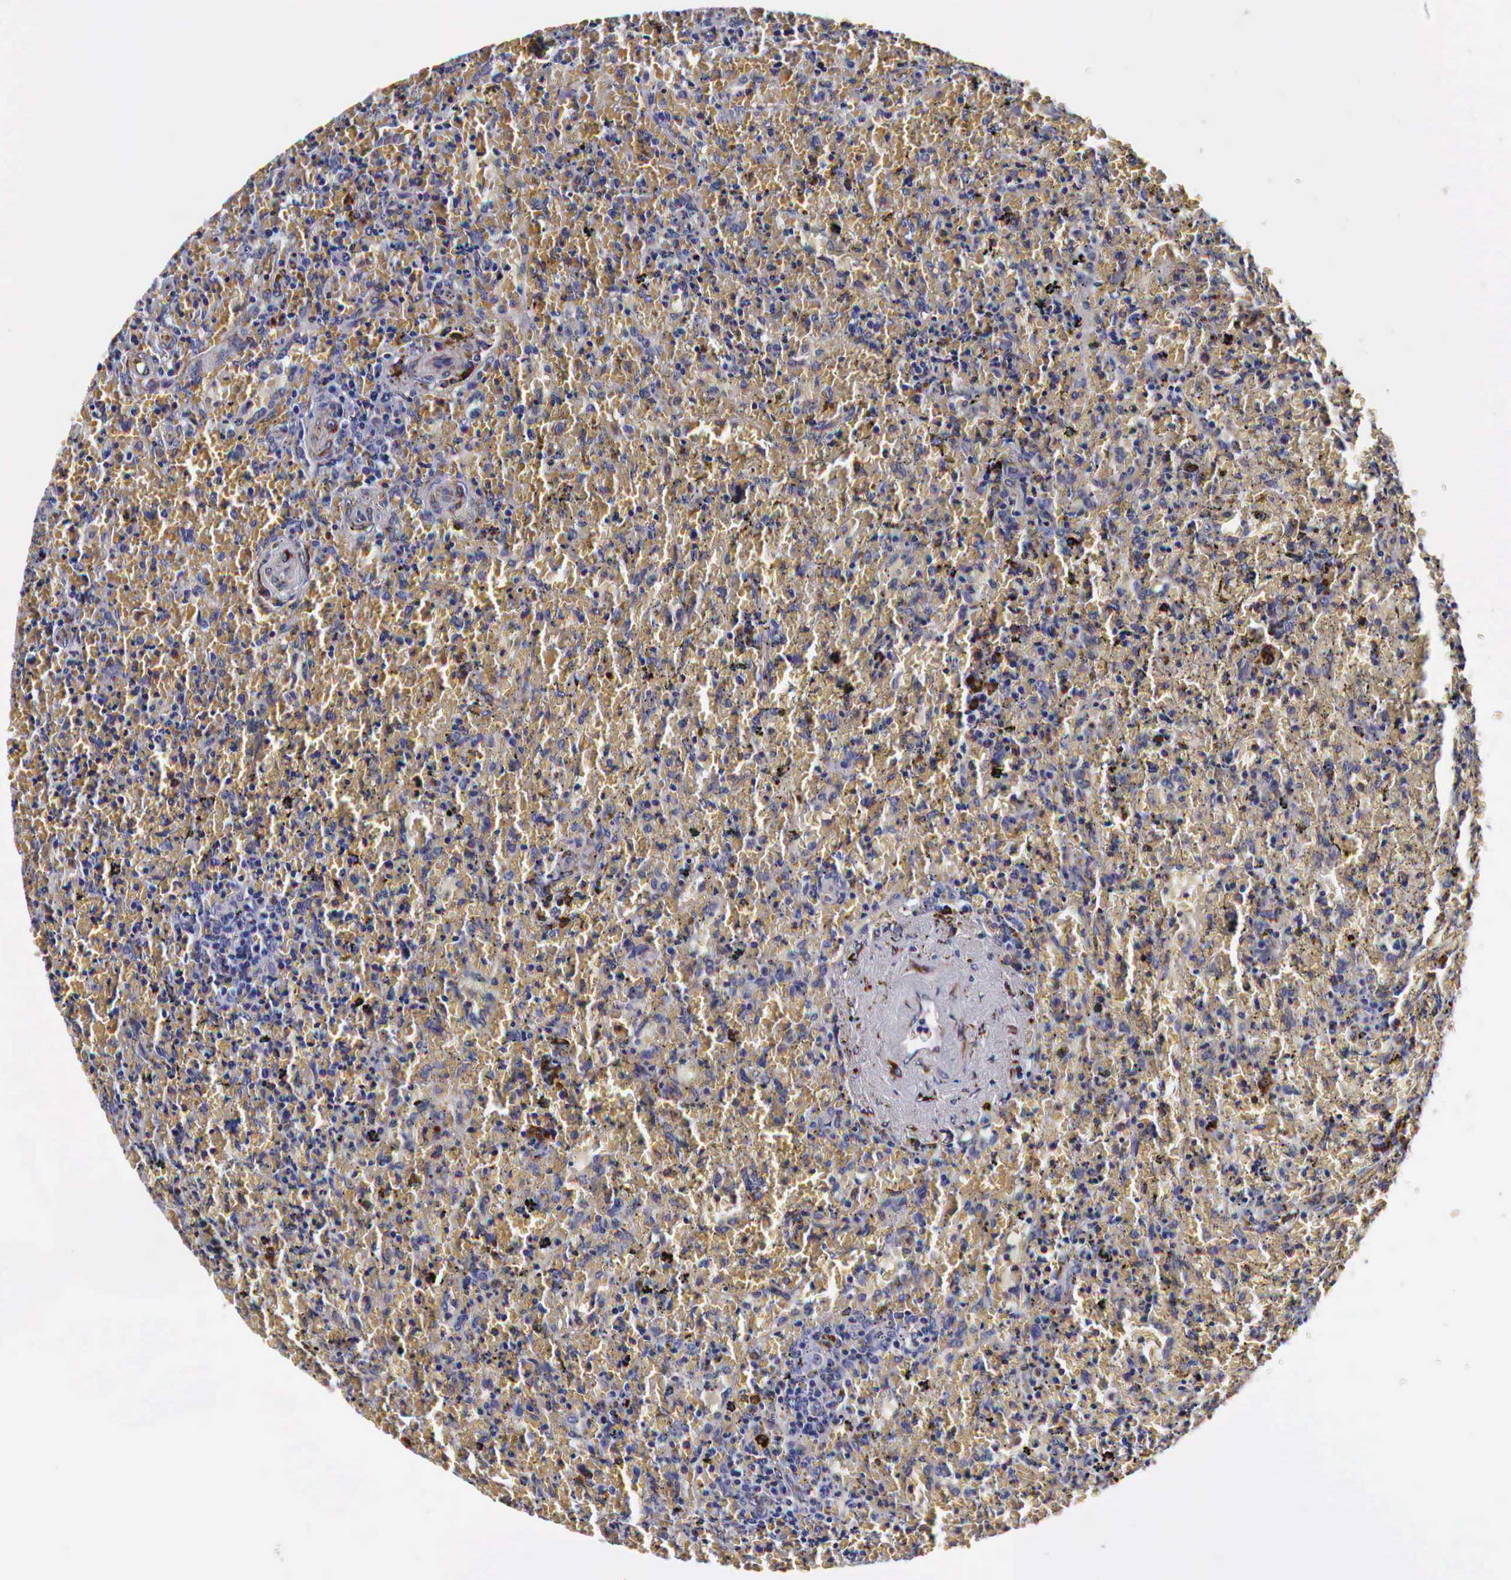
{"staining": {"intensity": "negative", "quantity": "none", "location": "none"}, "tissue": "lymphoma", "cell_type": "Tumor cells", "image_type": "cancer", "snomed": [{"axis": "morphology", "description": "Malignant lymphoma, non-Hodgkin's type, High grade"}, {"axis": "topography", "description": "Spleen"}, {"axis": "topography", "description": "Lymph node"}], "caption": "DAB (3,3'-diaminobenzidine) immunohistochemical staining of high-grade malignant lymphoma, non-Hodgkin's type demonstrates no significant positivity in tumor cells.", "gene": "CKAP4", "patient": {"sex": "female", "age": 70}}